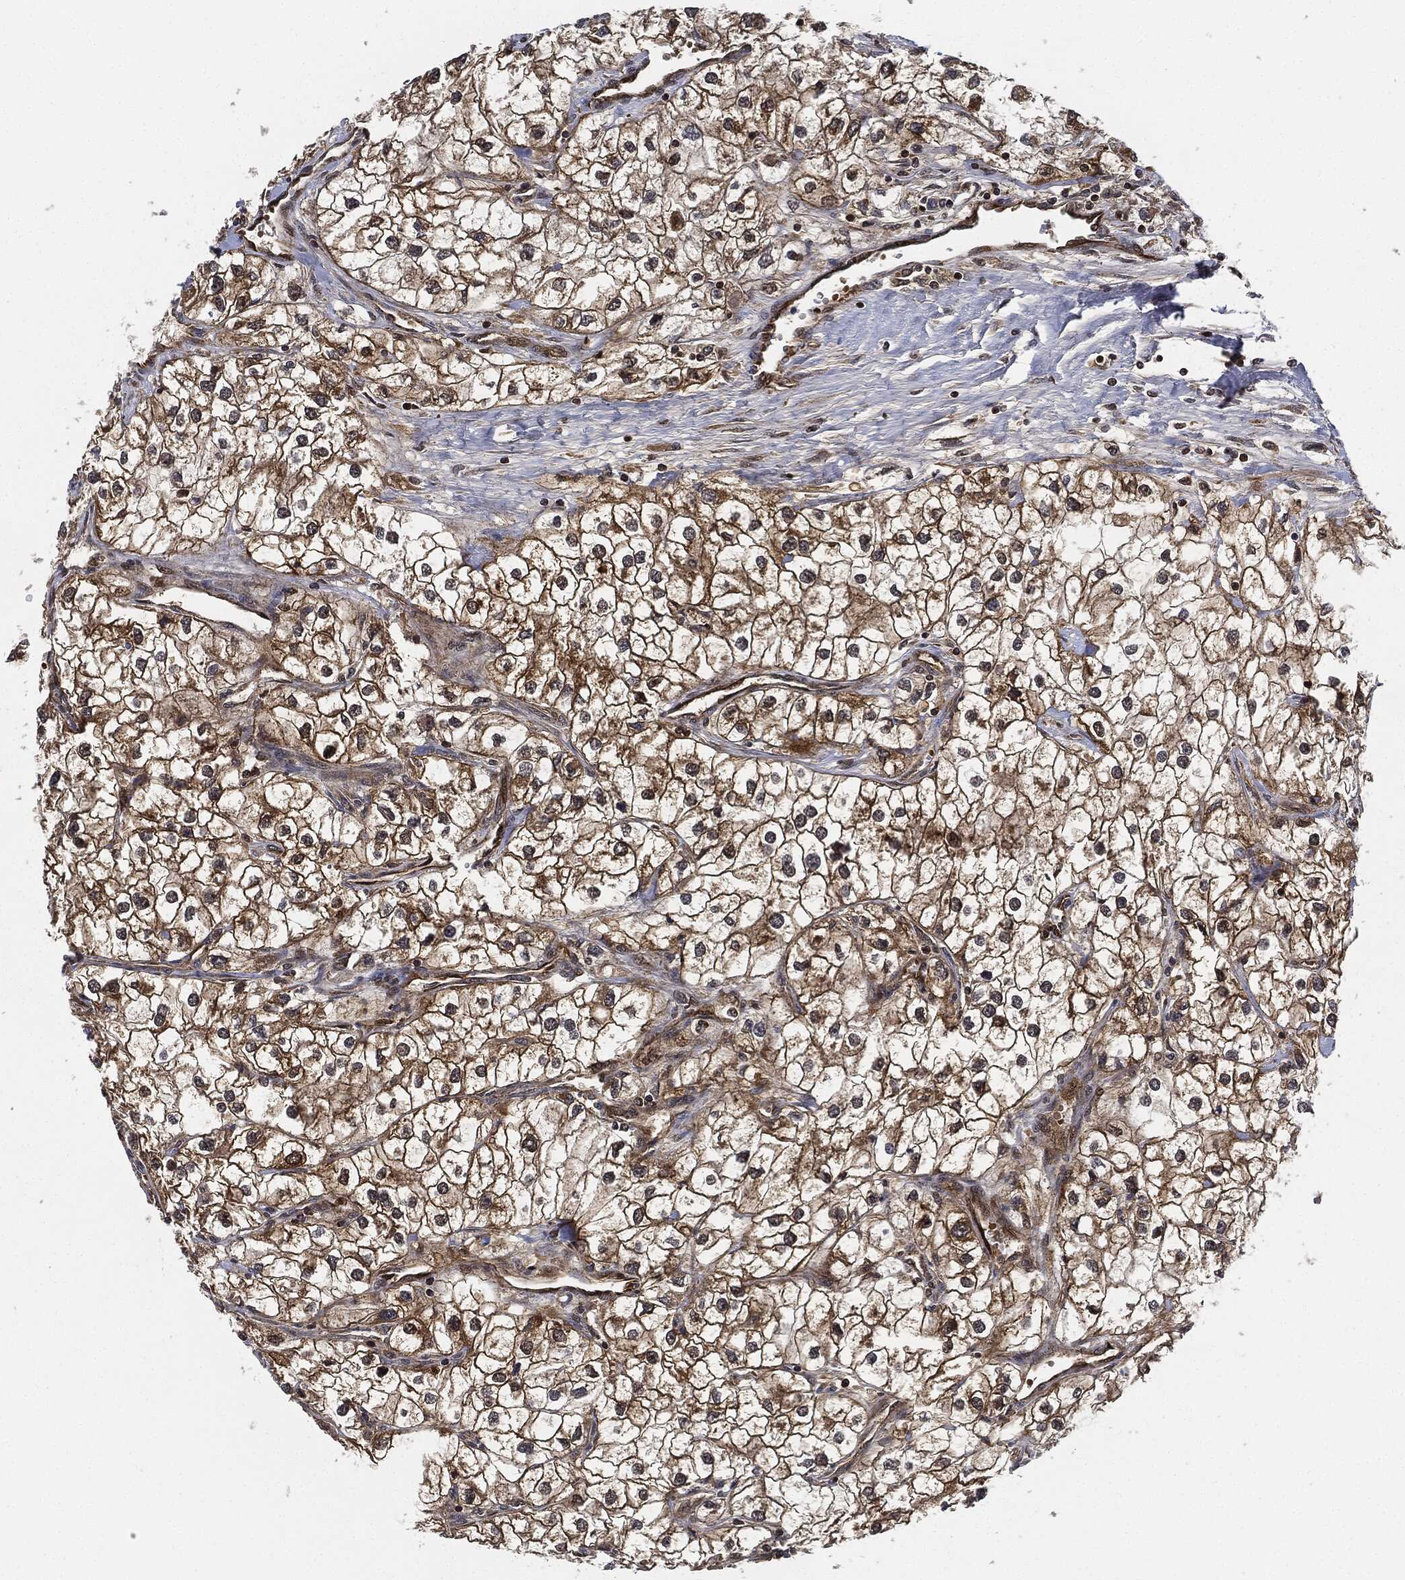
{"staining": {"intensity": "moderate", "quantity": ">75%", "location": "cytoplasmic/membranous"}, "tissue": "renal cancer", "cell_type": "Tumor cells", "image_type": "cancer", "snomed": [{"axis": "morphology", "description": "Adenocarcinoma, NOS"}, {"axis": "topography", "description": "Kidney"}], "caption": "A medium amount of moderate cytoplasmic/membranous positivity is appreciated in approximately >75% of tumor cells in adenocarcinoma (renal) tissue.", "gene": "RNASEL", "patient": {"sex": "male", "age": 59}}